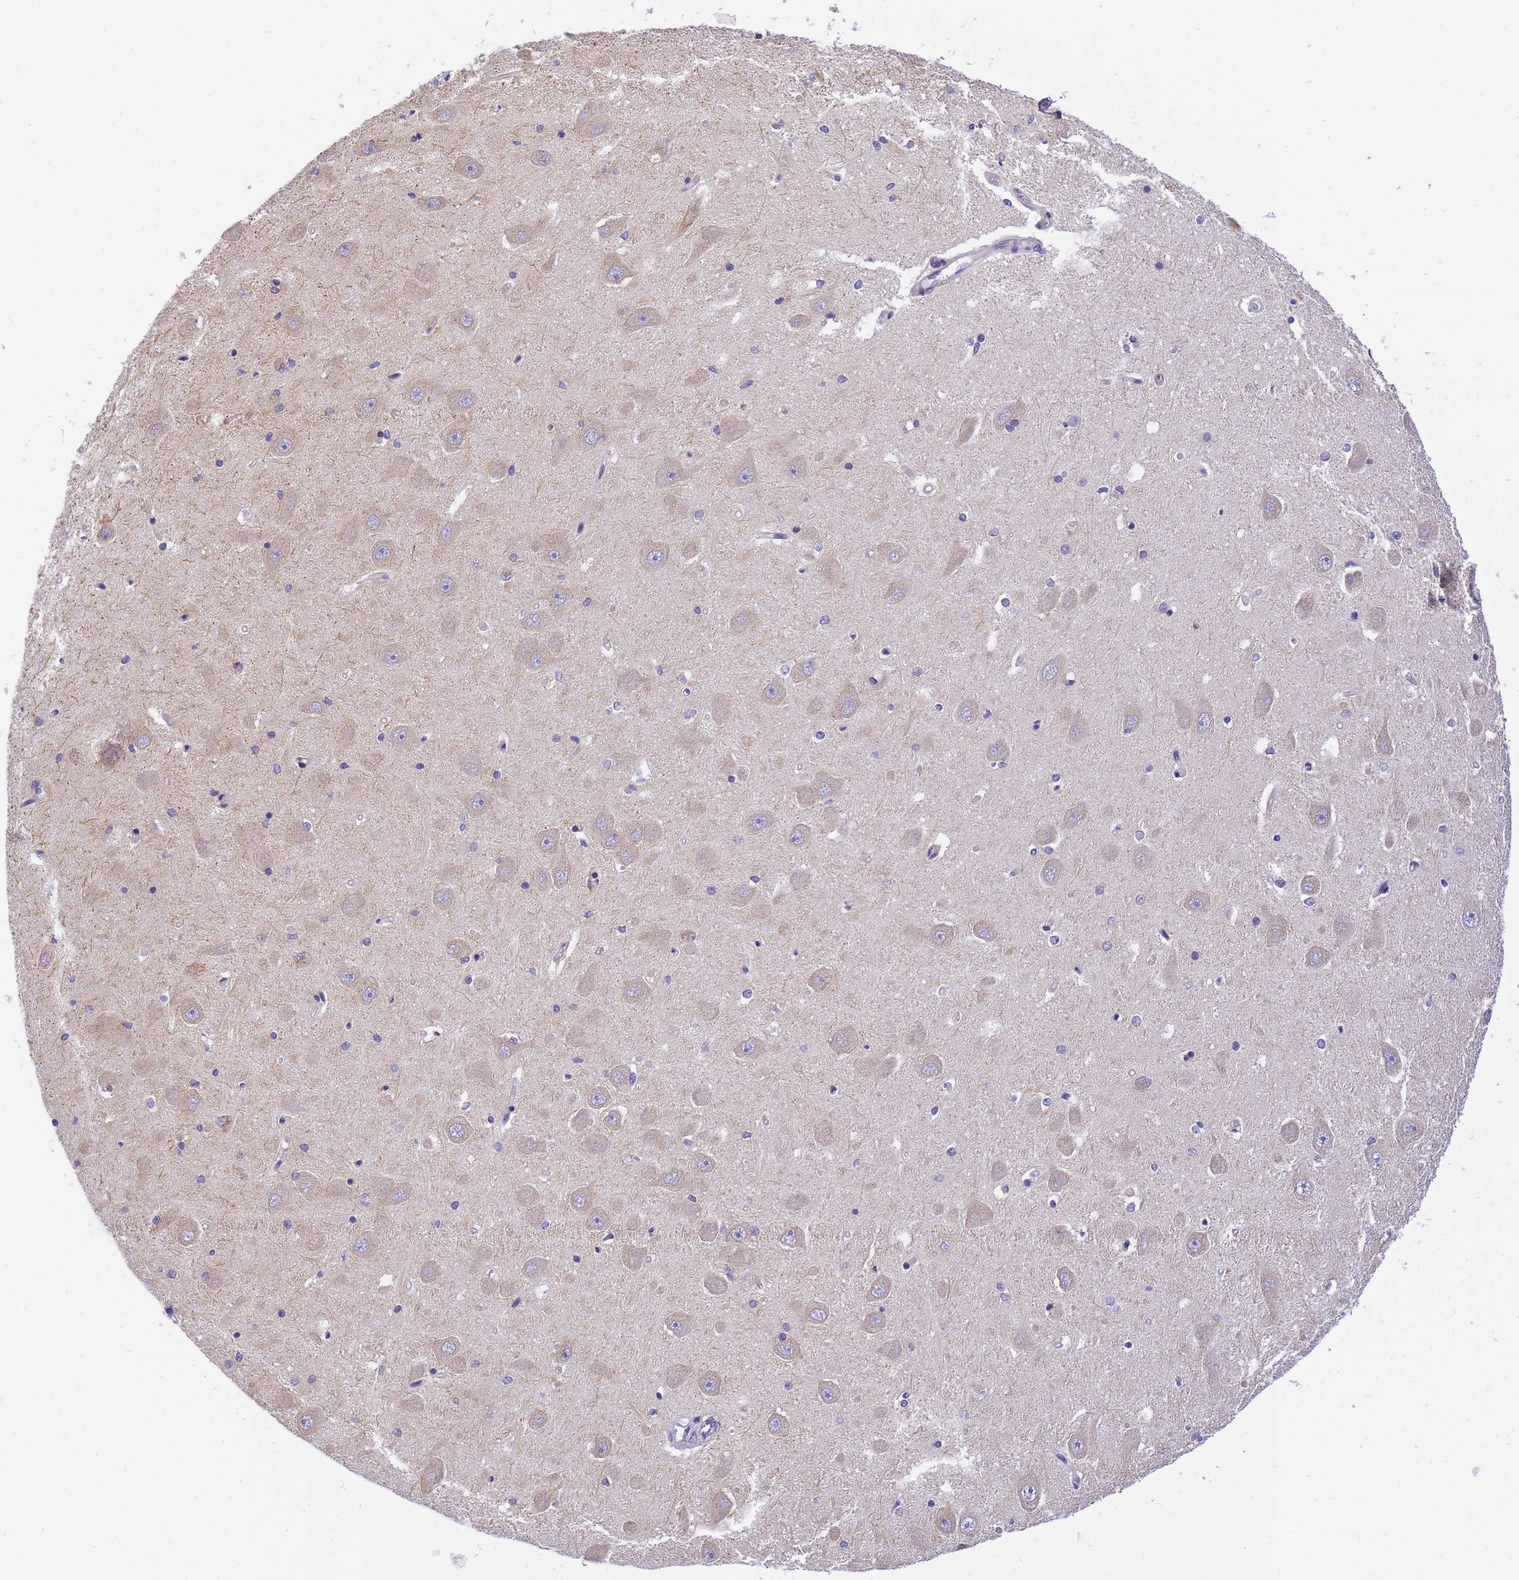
{"staining": {"intensity": "weak", "quantity": "<25%", "location": "cytoplasmic/membranous"}, "tissue": "hippocampus", "cell_type": "Glial cells", "image_type": "normal", "snomed": [{"axis": "morphology", "description": "Normal tissue, NOS"}, {"axis": "topography", "description": "Hippocampus"}], "caption": "Unremarkable hippocampus was stained to show a protein in brown. There is no significant expression in glial cells. (Brightfield microscopy of DAB IHC at high magnification).", "gene": "RHBDD3", "patient": {"sex": "male", "age": 45}}